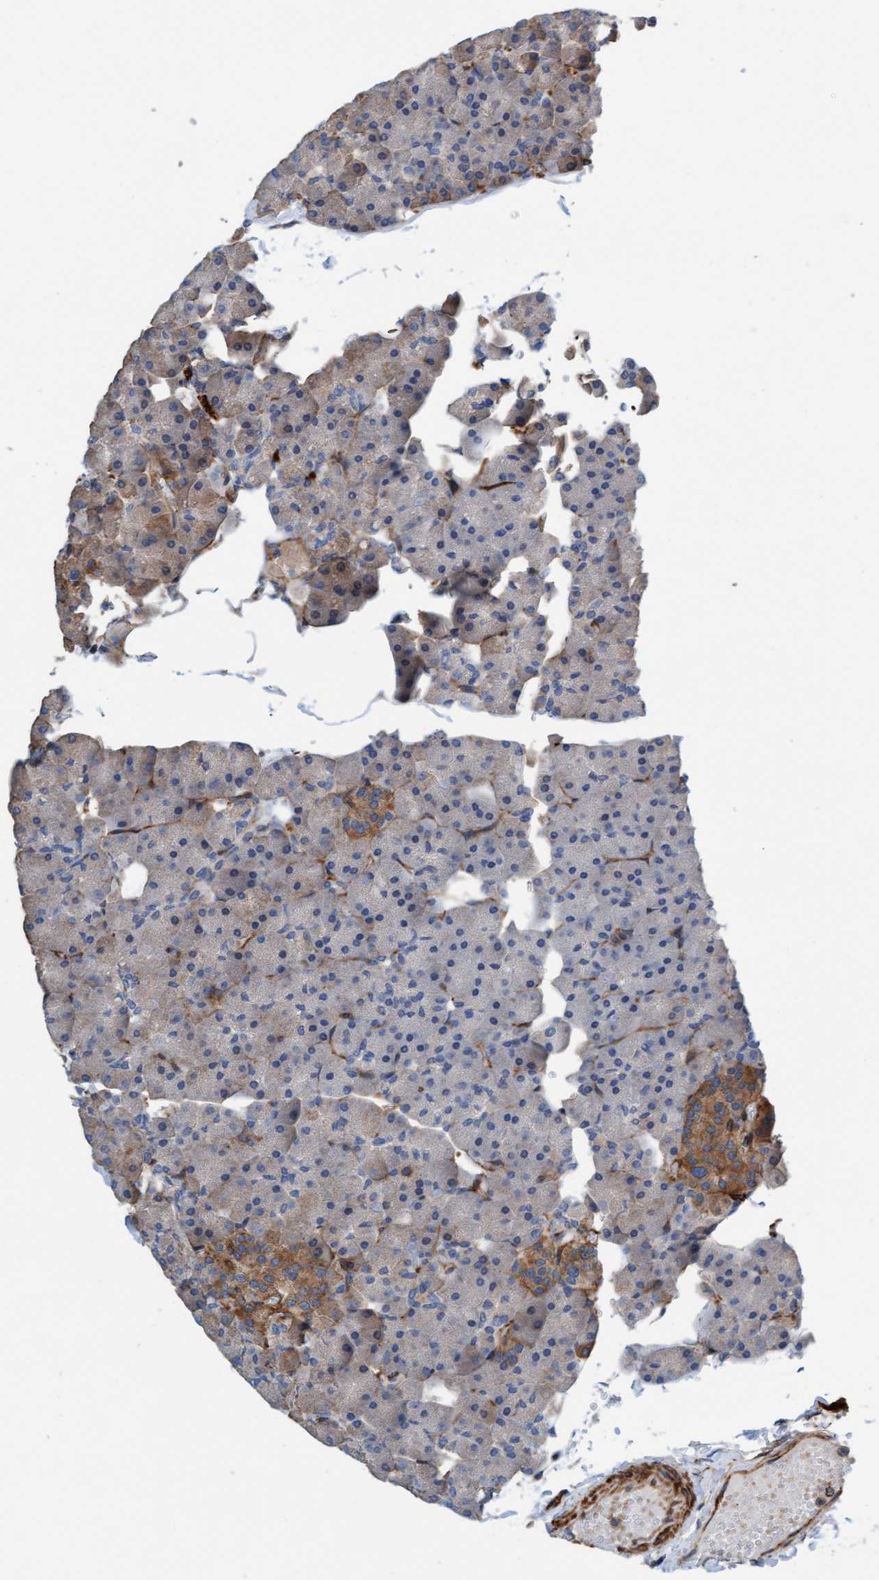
{"staining": {"intensity": "moderate", "quantity": "<25%", "location": "cytoplasmic/membranous"}, "tissue": "pancreas", "cell_type": "Exocrine glandular cells", "image_type": "normal", "snomed": [{"axis": "morphology", "description": "Normal tissue, NOS"}, {"axis": "topography", "description": "Pancreas"}], "caption": "IHC (DAB (3,3'-diaminobenzidine)) staining of unremarkable pancreas displays moderate cytoplasmic/membranous protein positivity in about <25% of exocrine glandular cells.", "gene": "FMNL3", "patient": {"sex": "male", "age": 35}}